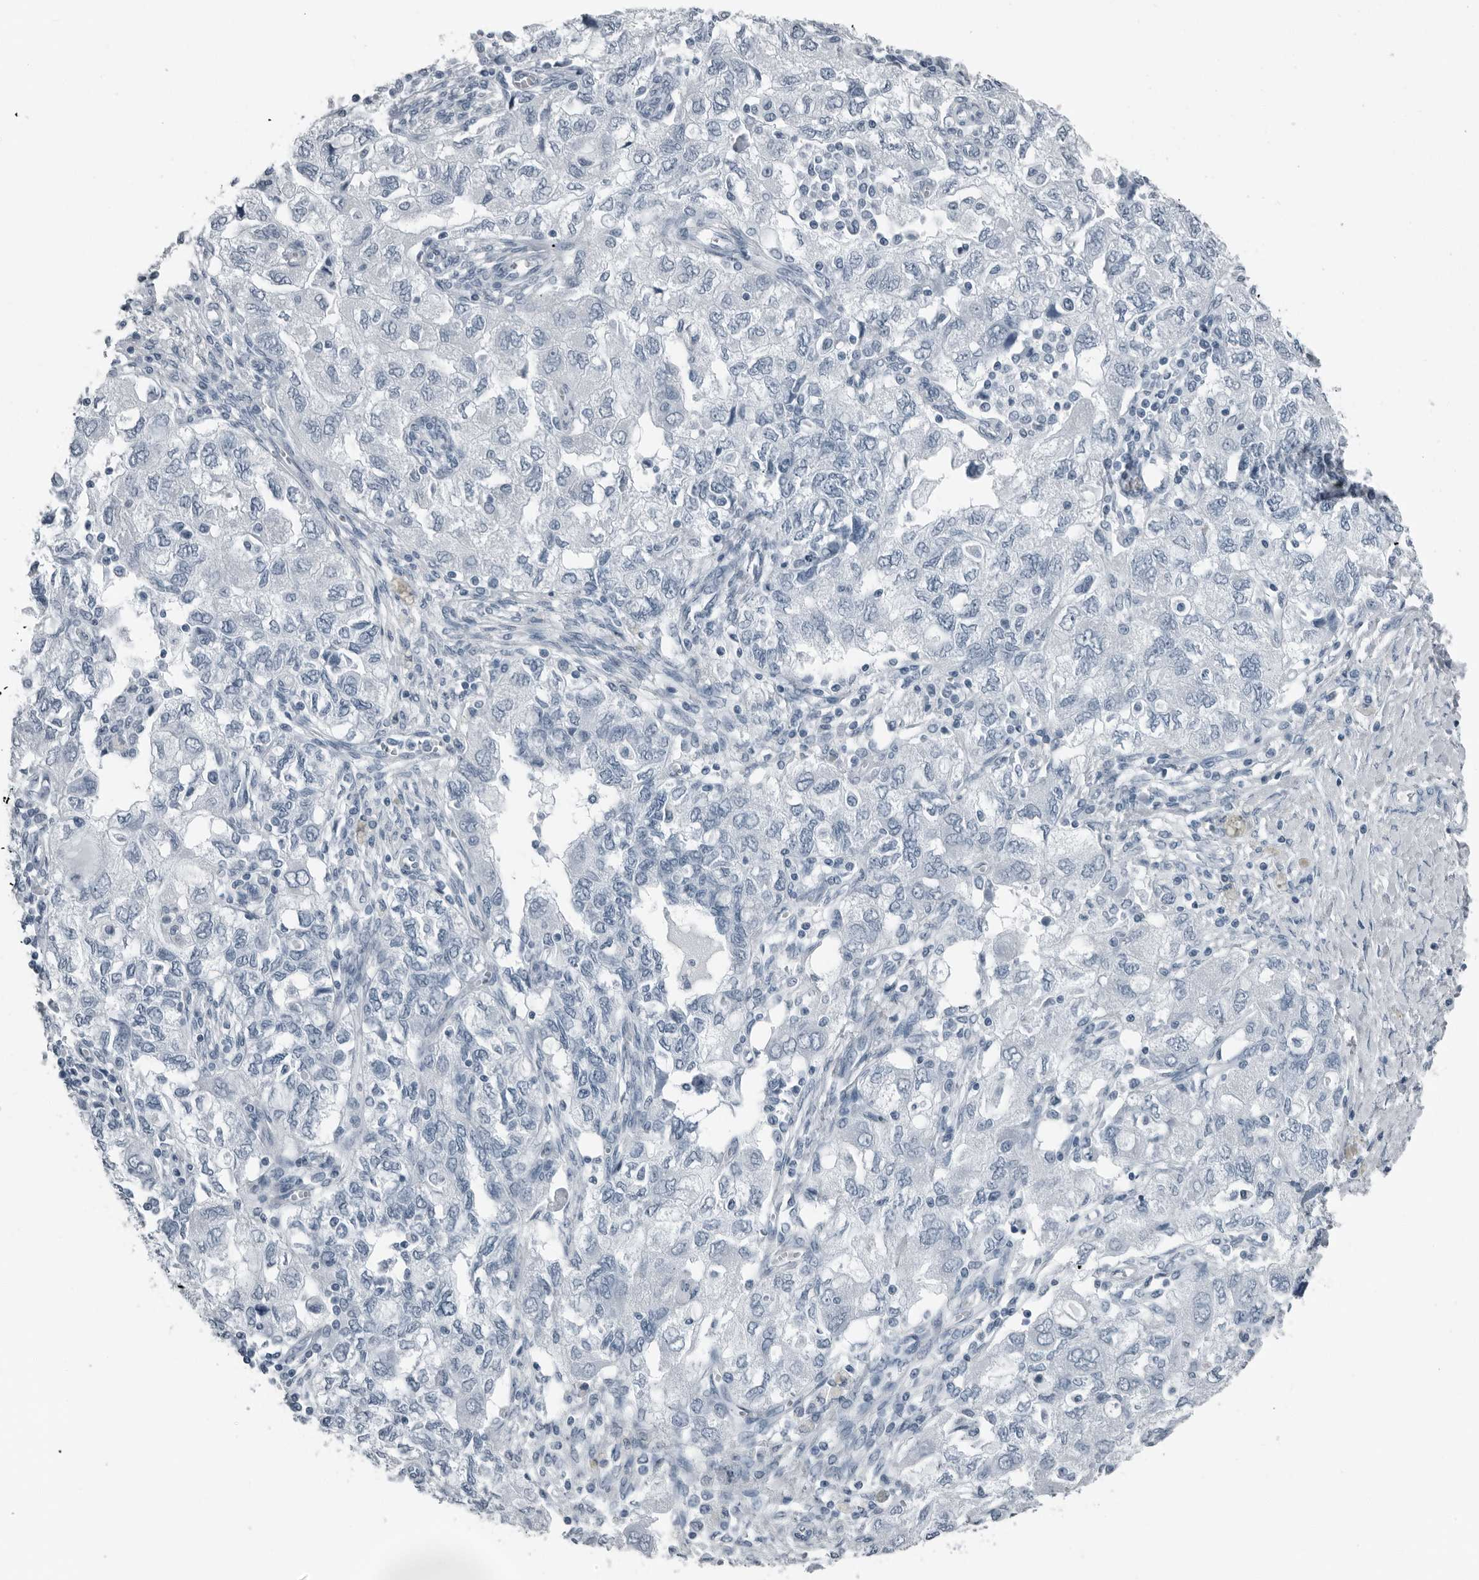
{"staining": {"intensity": "negative", "quantity": "none", "location": "none"}, "tissue": "ovarian cancer", "cell_type": "Tumor cells", "image_type": "cancer", "snomed": [{"axis": "morphology", "description": "Carcinoma, NOS"}, {"axis": "morphology", "description": "Cystadenocarcinoma, serous, NOS"}, {"axis": "topography", "description": "Ovary"}], "caption": "Micrograph shows no protein positivity in tumor cells of ovarian cancer tissue. (Stains: DAB IHC with hematoxylin counter stain, Microscopy: brightfield microscopy at high magnification).", "gene": "PRSS1", "patient": {"sex": "female", "age": 69}}